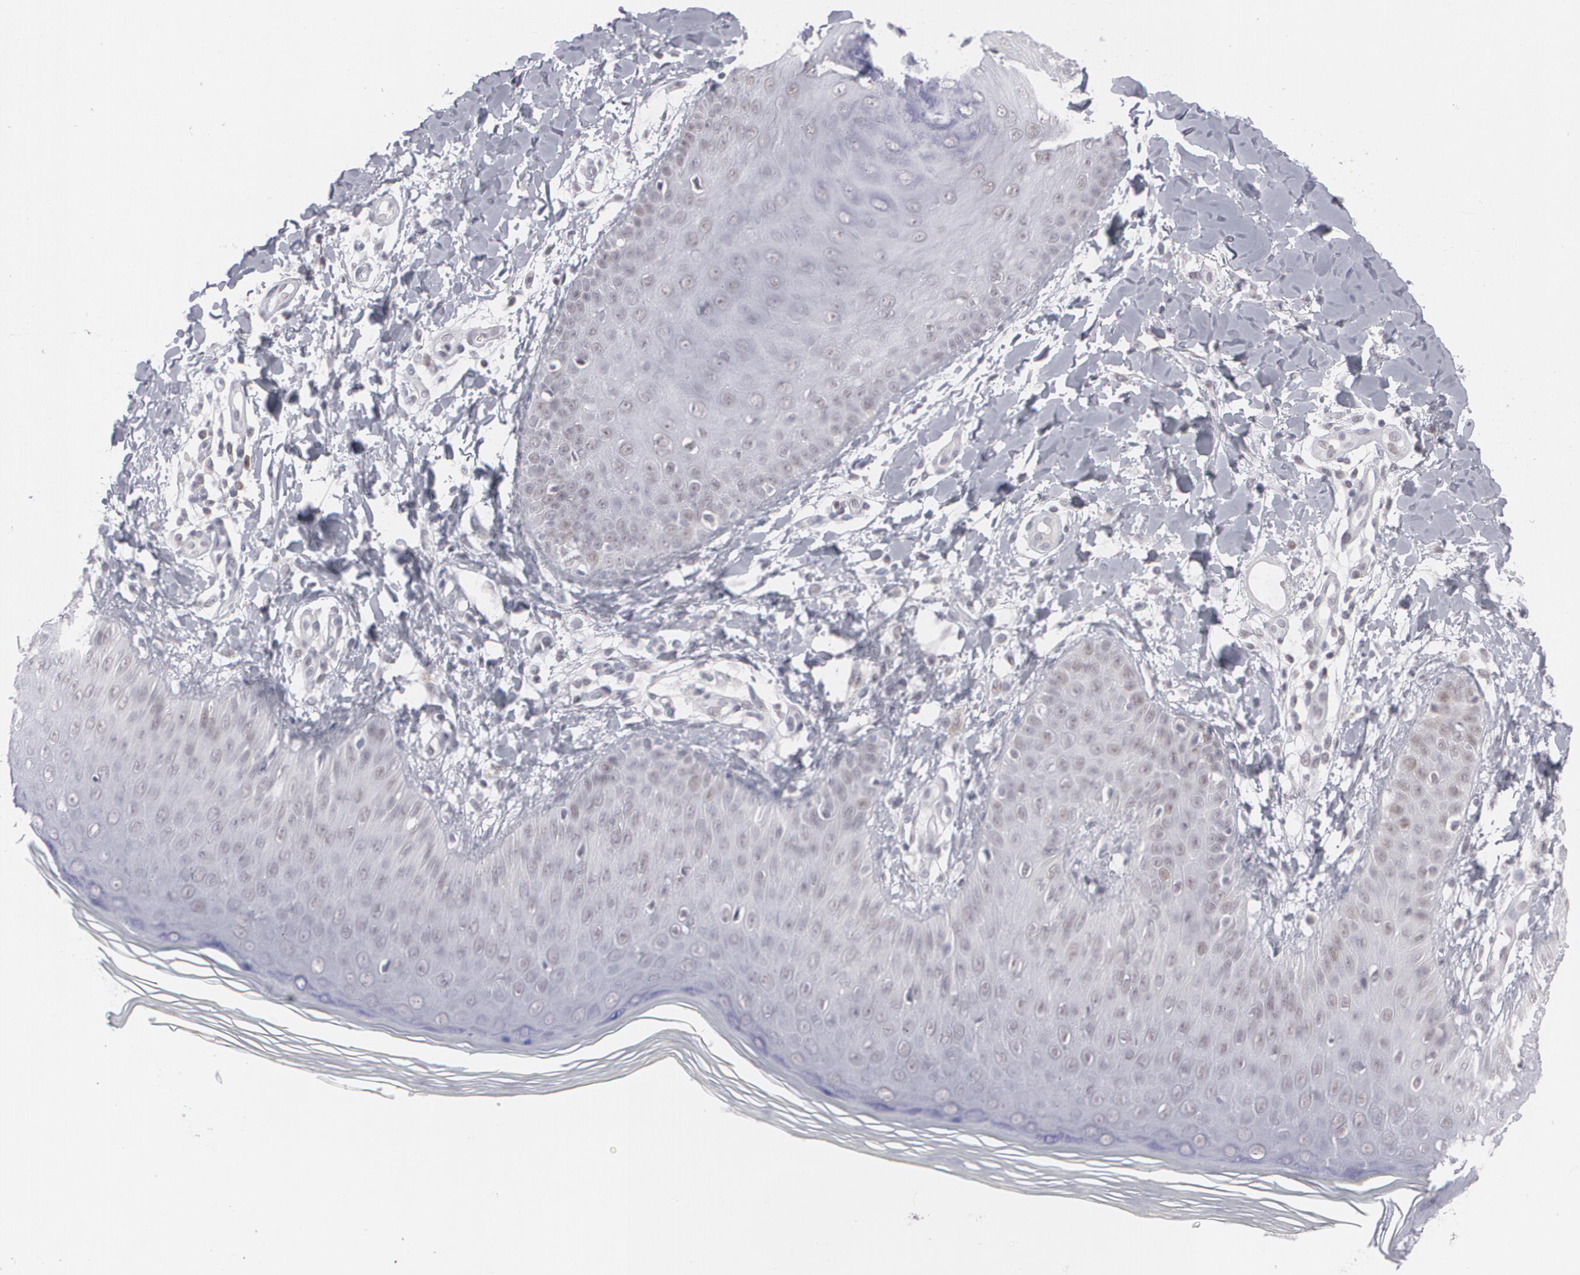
{"staining": {"intensity": "strong", "quantity": ">75%", "location": "nuclear"}, "tissue": "skin", "cell_type": "Epidermal cells", "image_type": "normal", "snomed": [{"axis": "morphology", "description": "Normal tissue, NOS"}, {"axis": "morphology", "description": "Inflammation, NOS"}, {"axis": "topography", "description": "Soft tissue"}, {"axis": "topography", "description": "Anal"}], "caption": "Protein staining shows strong nuclear staining in about >75% of epidermal cells in normal skin.", "gene": "MCL1", "patient": {"sex": "female", "age": 15}}